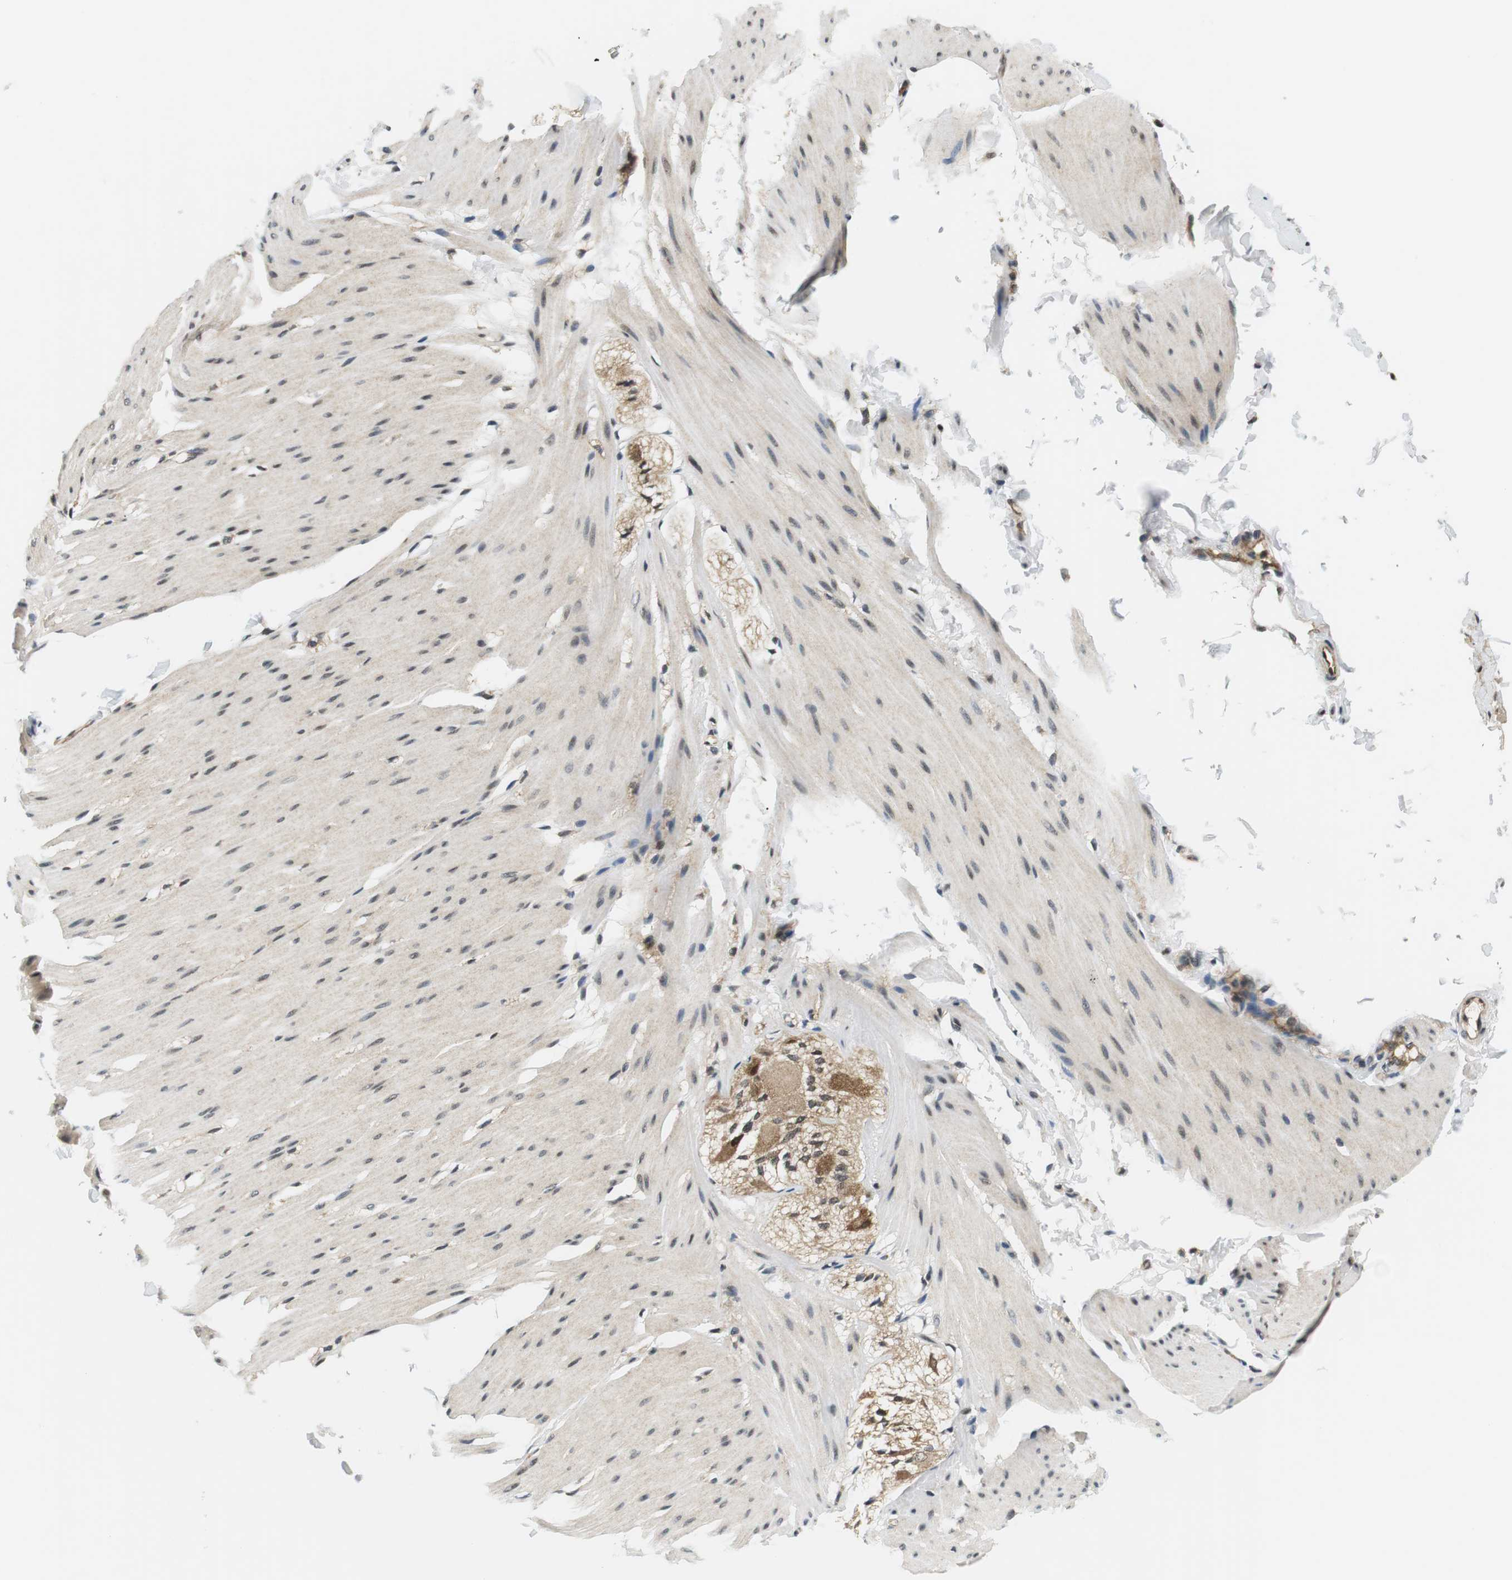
{"staining": {"intensity": "moderate", "quantity": "25%-75%", "location": "cytoplasmic/membranous,nuclear"}, "tissue": "smooth muscle", "cell_type": "Smooth muscle cells", "image_type": "normal", "snomed": [{"axis": "morphology", "description": "Normal tissue, NOS"}, {"axis": "topography", "description": "Smooth muscle"}, {"axis": "topography", "description": "Colon"}], "caption": "Smooth muscle cells reveal medium levels of moderate cytoplasmic/membranous,nuclear staining in about 25%-75% of cells in unremarkable smooth muscle.", "gene": "CSNK2B", "patient": {"sex": "male", "age": 67}}